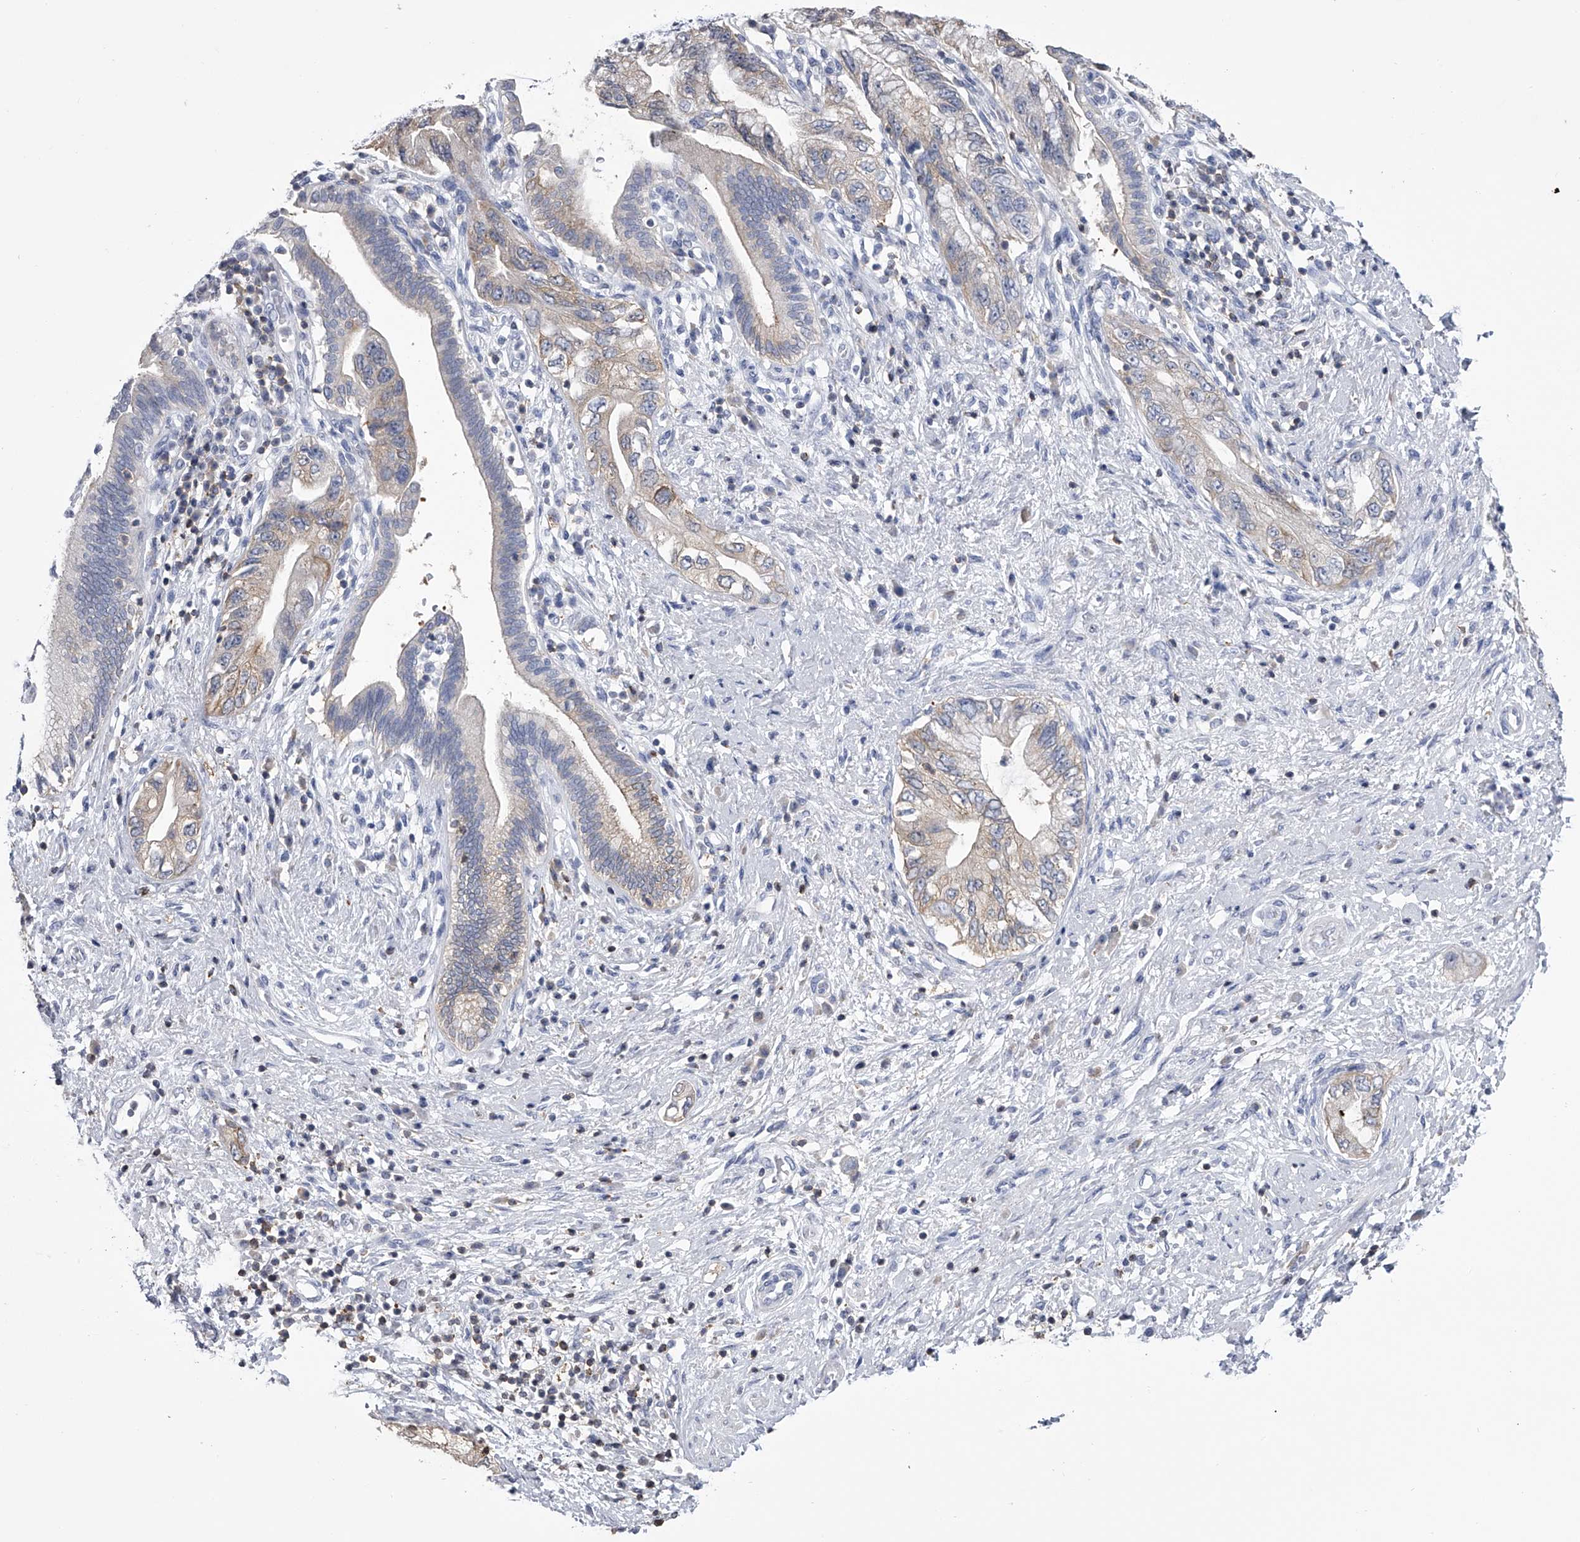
{"staining": {"intensity": "moderate", "quantity": "25%-75%", "location": "cytoplasmic/membranous"}, "tissue": "pancreatic cancer", "cell_type": "Tumor cells", "image_type": "cancer", "snomed": [{"axis": "morphology", "description": "Adenocarcinoma, NOS"}, {"axis": "topography", "description": "Pancreas"}], "caption": "DAB immunohistochemical staining of adenocarcinoma (pancreatic) displays moderate cytoplasmic/membranous protein expression in approximately 25%-75% of tumor cells.", "gene": "TASP1", "patient": {"sex": "female", "age": 73}}